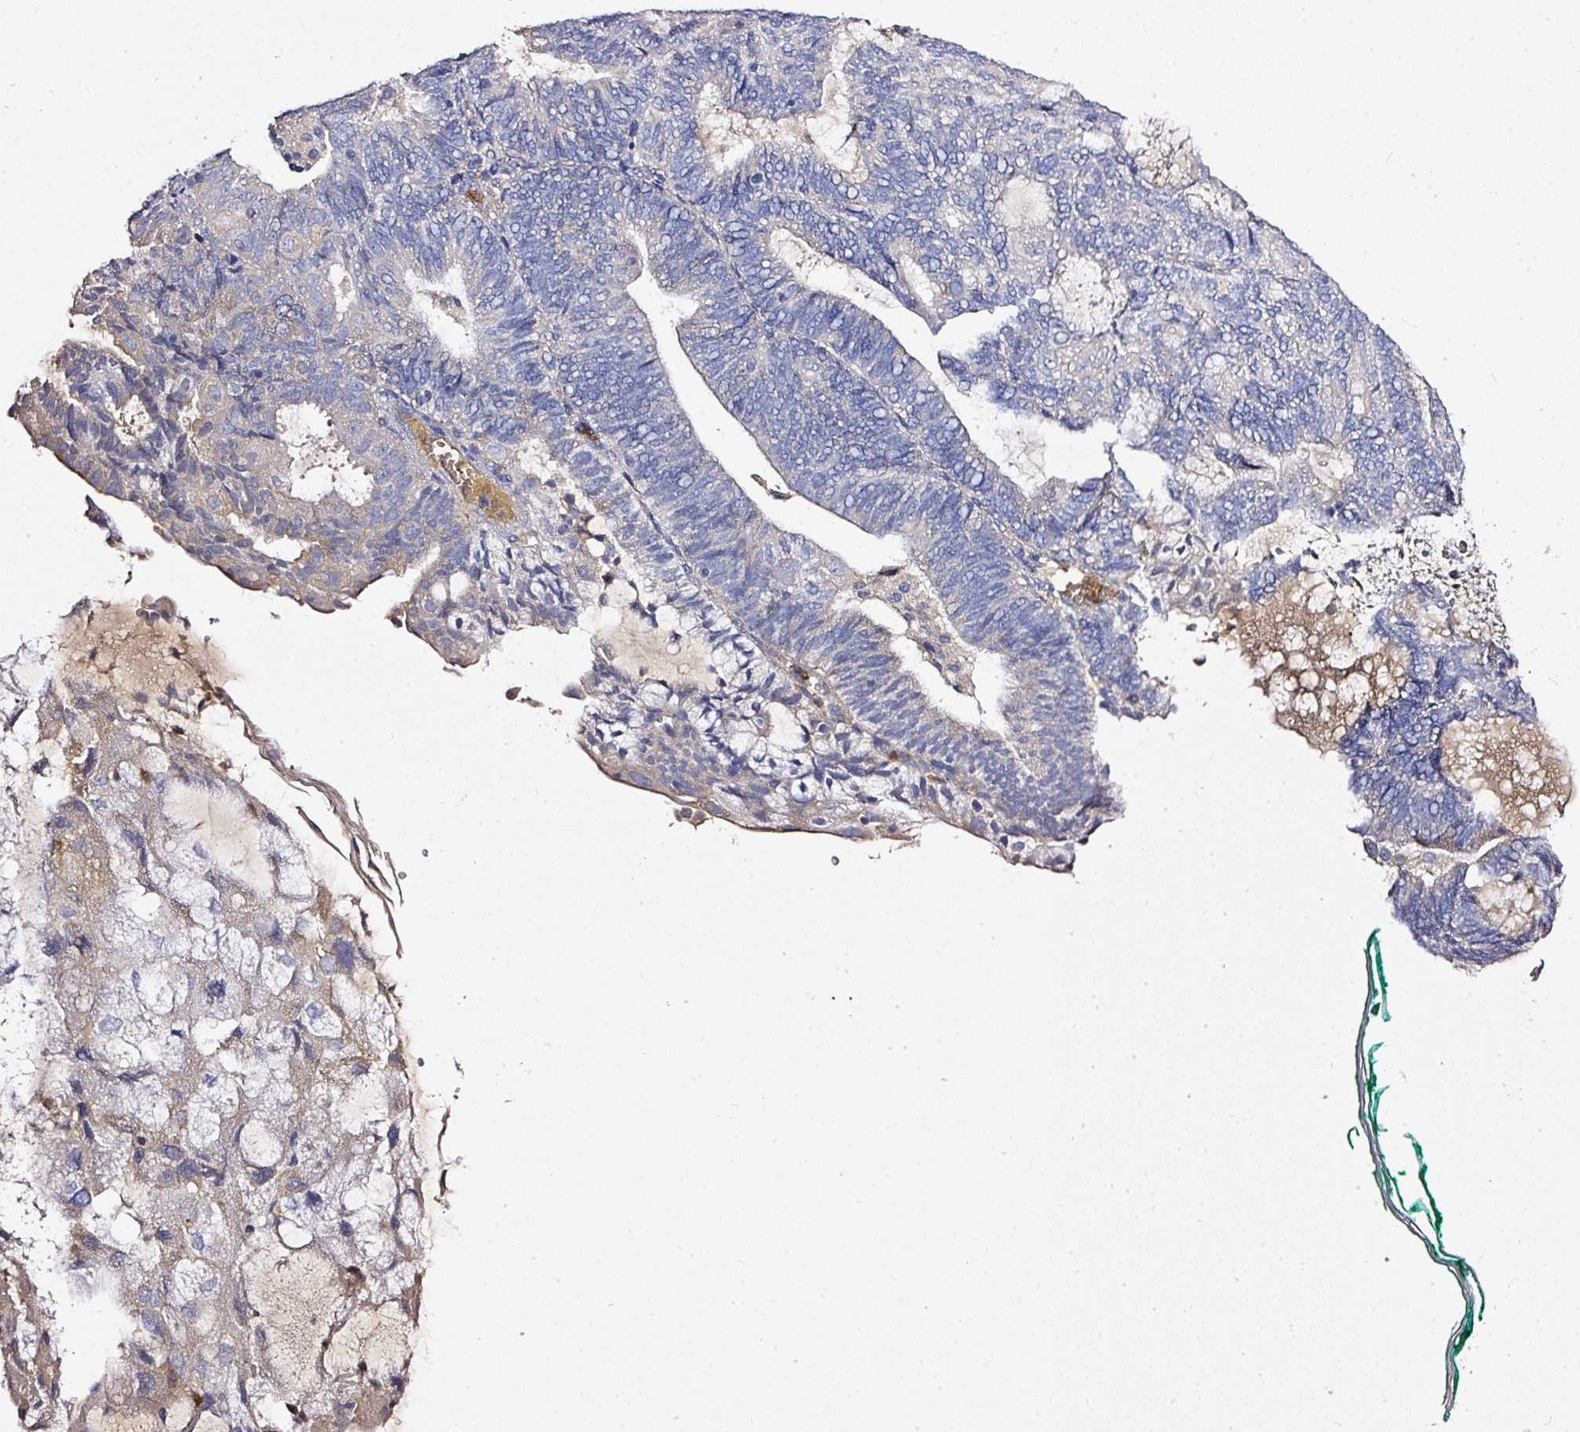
{"staining": {"intensity": "negative", "quantity": "none", "location": "none"}, "tissue": "endometrial cancer", "cell_type": "Tumor cells", "image_type": "cancer", "snomed": [{"axis": "morphology", "description": "Adenocarcinoma, NOS"}, {"axis": "topography", "description": "Endometrium"}], "caption": "An IHC histopathology image of endometrial adenocarcinoma is shown. There is no staining in tumor cells of endometrial adenocarcinoma.", "gene": "CAB39L", "patient": {"sex": "female", "age": 81}}